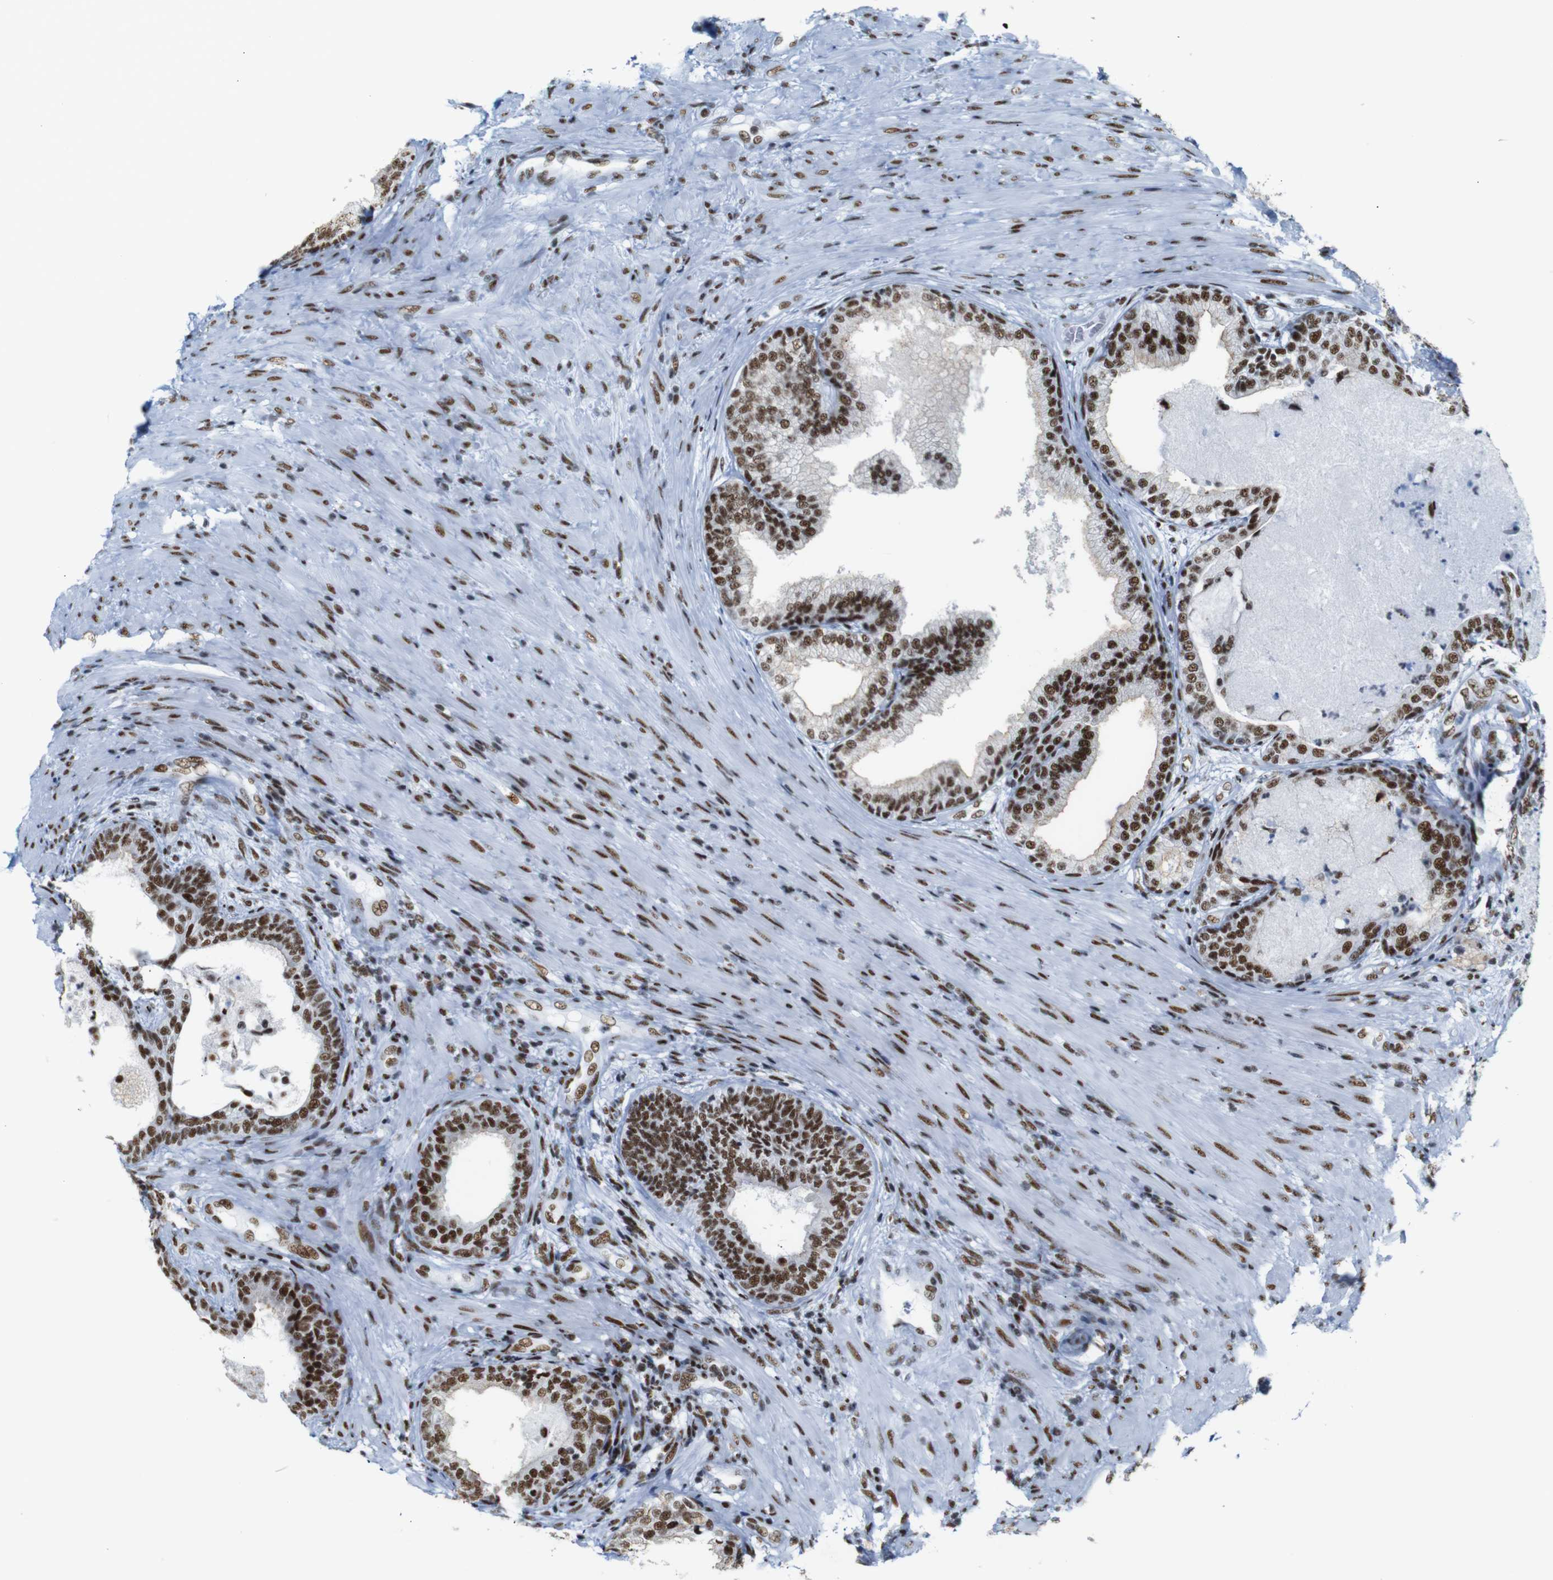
{"staining": {"intensity": "strong", "quantity": ">75%", "location": "nuclear"}, "tissue": "prostate", "cell_type": "Glandular cells", "image_type": "normal", "snomed": [{"axis": "morphology", "description": "Normal tissue, NOS"}, {"axis": "topography", "description": "Prostate"}], "caption": "Immunohistochemistry (IHC) of benign prostate displays high levels of strong nuclear expression in about >75% of glandular cells. (DAB = brown stain, brightfield microscopy at high magnification).", "gene": "TRA2B", "patient": {"sex": "male", "age": 76}}